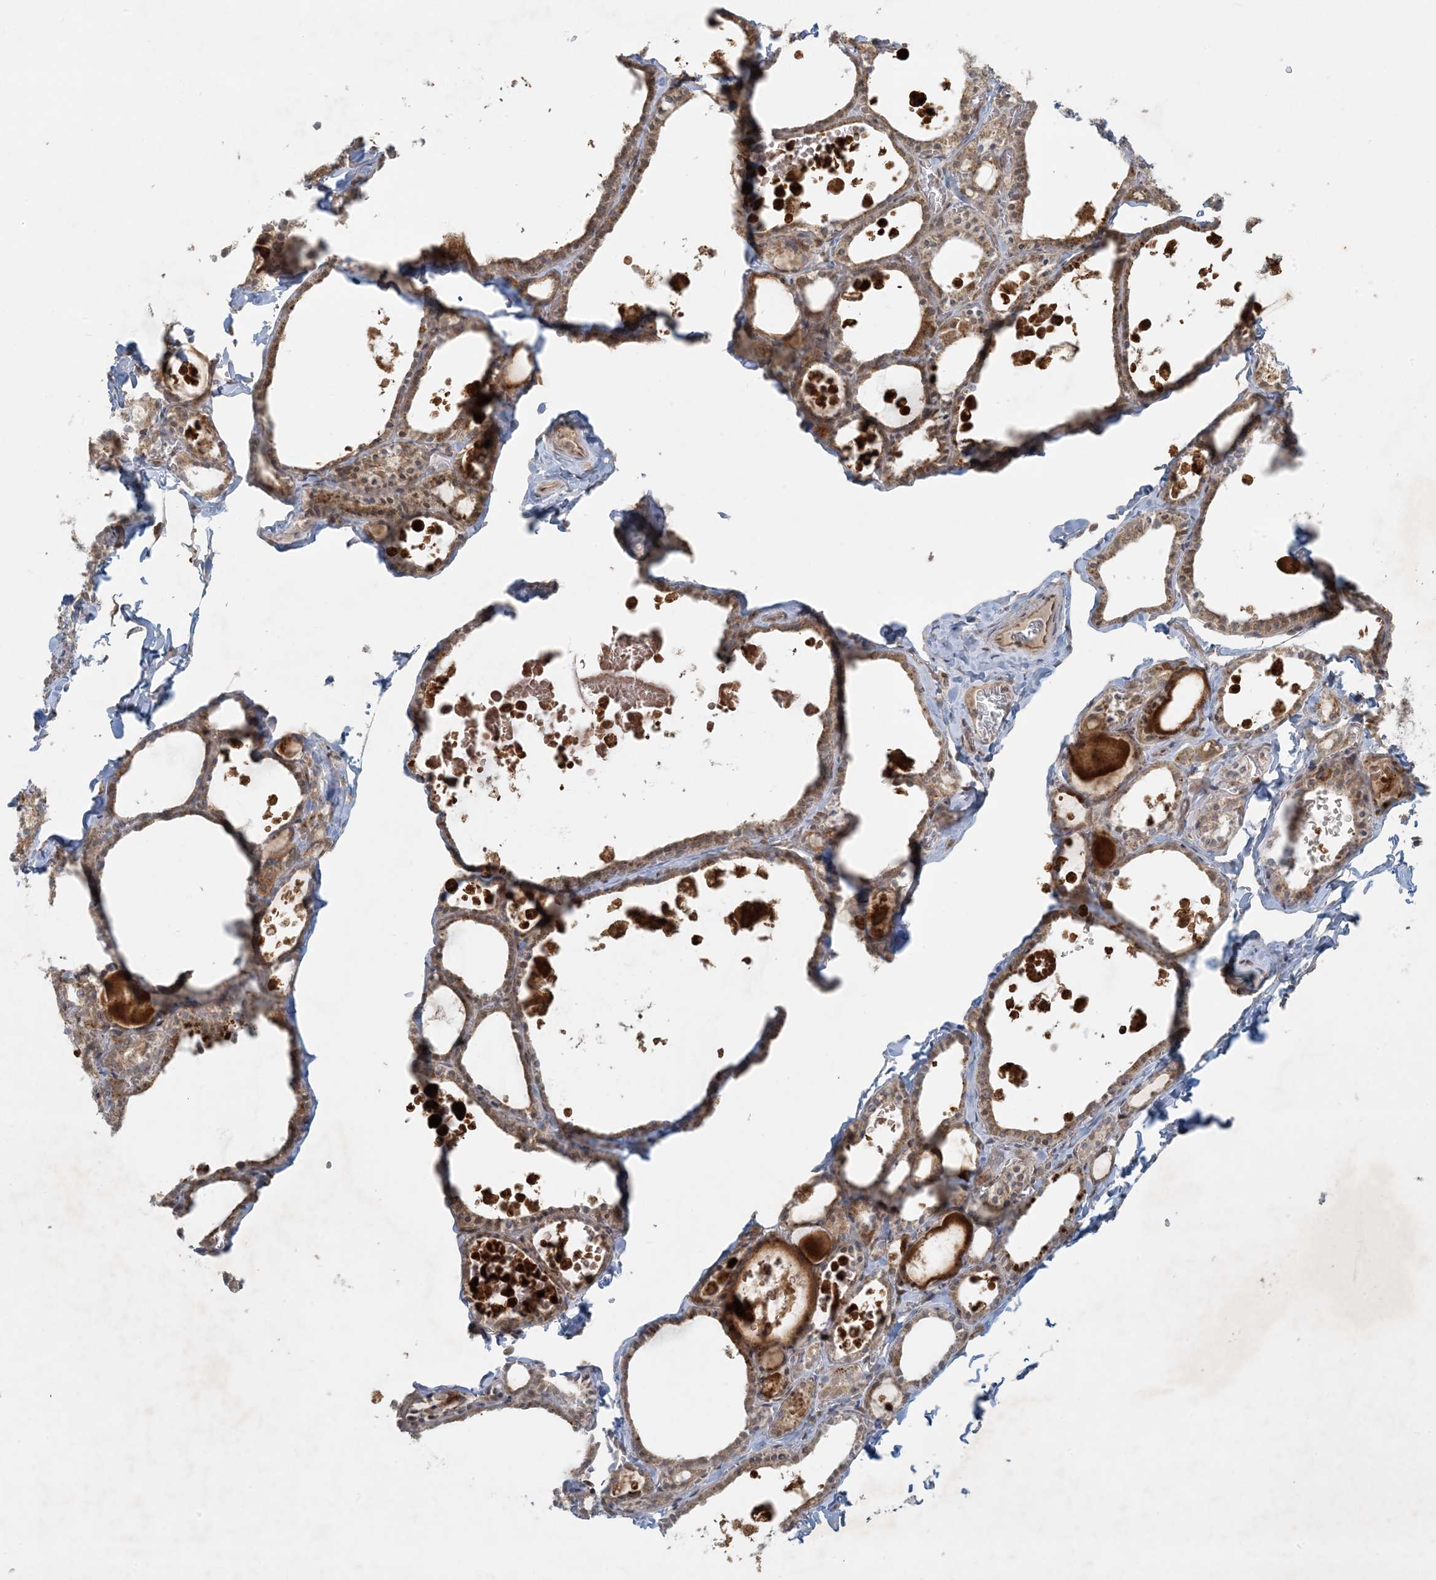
{"staining": {"intensity": "moderate", "quantity": ">75%", "location": "cytoplasmic/membranous,nuclear"}, "tissue": "thyroid gland", "cell_type": "Glandular cells", "image_type": "normal", "snomed": [{"axis": "morphology", "description": "Normal tissue, NOS"}, {"axis": "topography", "description": "Thyroid gland"}], "caption": "Brown immunohistochemical staining in unremarkable thyroid gland demonstrates moderate cytoplasmic/membranous,nuclear positivity in approximately >75% of glandular cells. The staining is performed using DAB (3,3'-diaminobenzidine) brown chromogen to label protein expression. The nuclei are counter-stained blue using hematoxylin.", "gene": "BCORL1", "patient": {"sex": "male", "age": 56}}